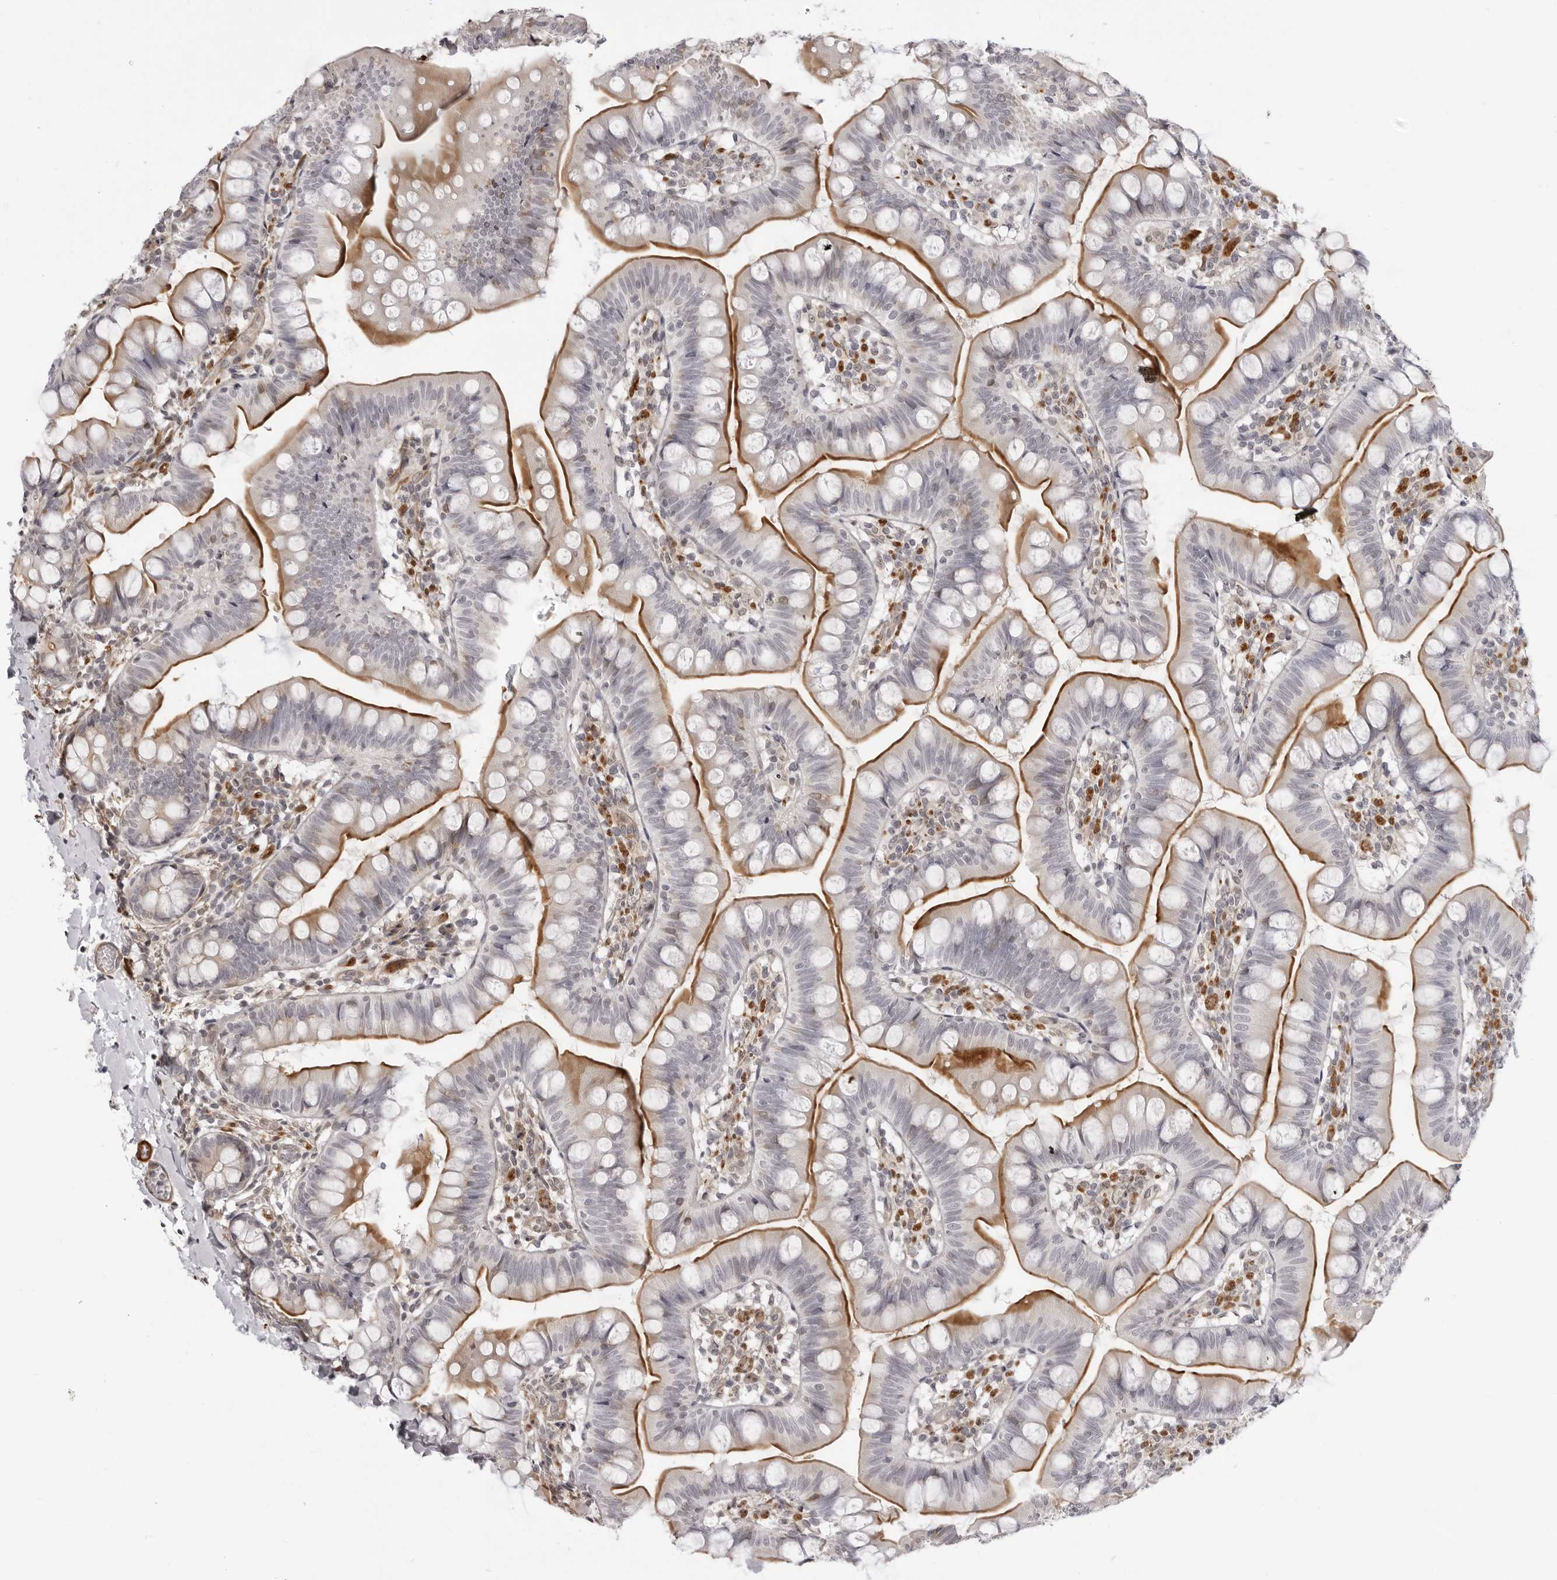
{"staining": {"intensity": "strong", "quantity": ">75%", "location": "cytoplasmic/membranous"}, "tissue": "small intestine", "cell_type": "Glandular cells", "image_type": "normal", "snomed": [{"axis": "morphology", "description": "Normal tissue, NOS"}, {"axis": "topography", "description": "Small intestine"}], "caption": "Immunohistochemistry (DAB) staining of benign human small intestine demonstrates strong cytoplasmic/membranous protein staining in approximately >75% of glandular cells. (Brightfield microscopy of DAB IHC at high magnification).", "gene": "SRGAP2", "patient": {"sex": "male", "age": 7}}